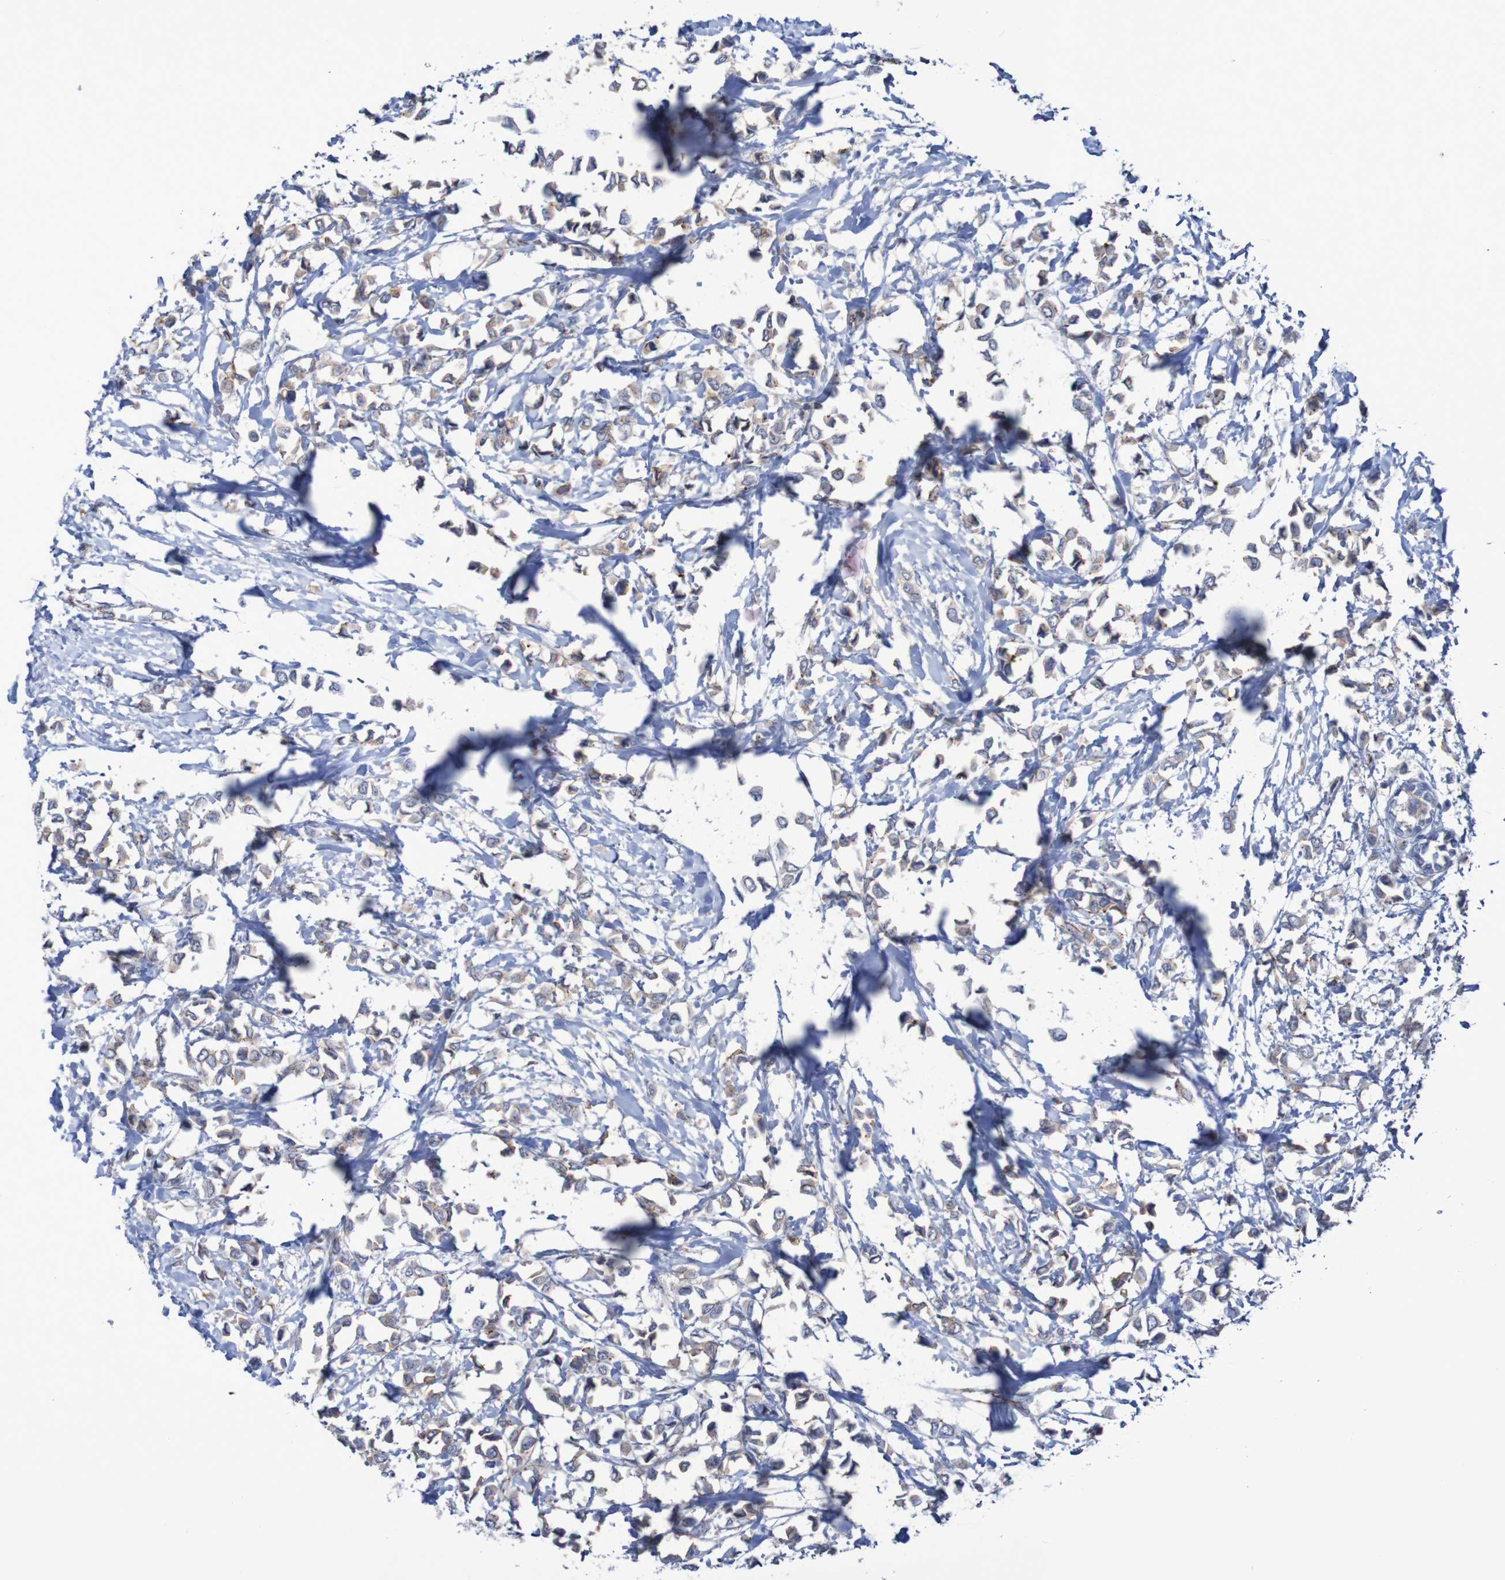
{"staining": {"intensity": "weak", "quantity": ">75%", "location": "cytoplasmic/membranous"}, "tissue": "breast cancer", "cell_type": "Tumor cells", "image_type": "cancer", "snomed": [{"axis": "morphology", "description": "Lobular carcinoma"}, {"axis": "topography", "description": "Breast"}], "caption": "Immunohistochemistry (IHC) image of breast cancer stained for a protein (brown), which demonstrates low levels of weak cytoplasmic/membranous staining in approximately >75% of tumor cells.", "gene": "NECTIN2", "patient": {"sex": "female", "age": 51}}